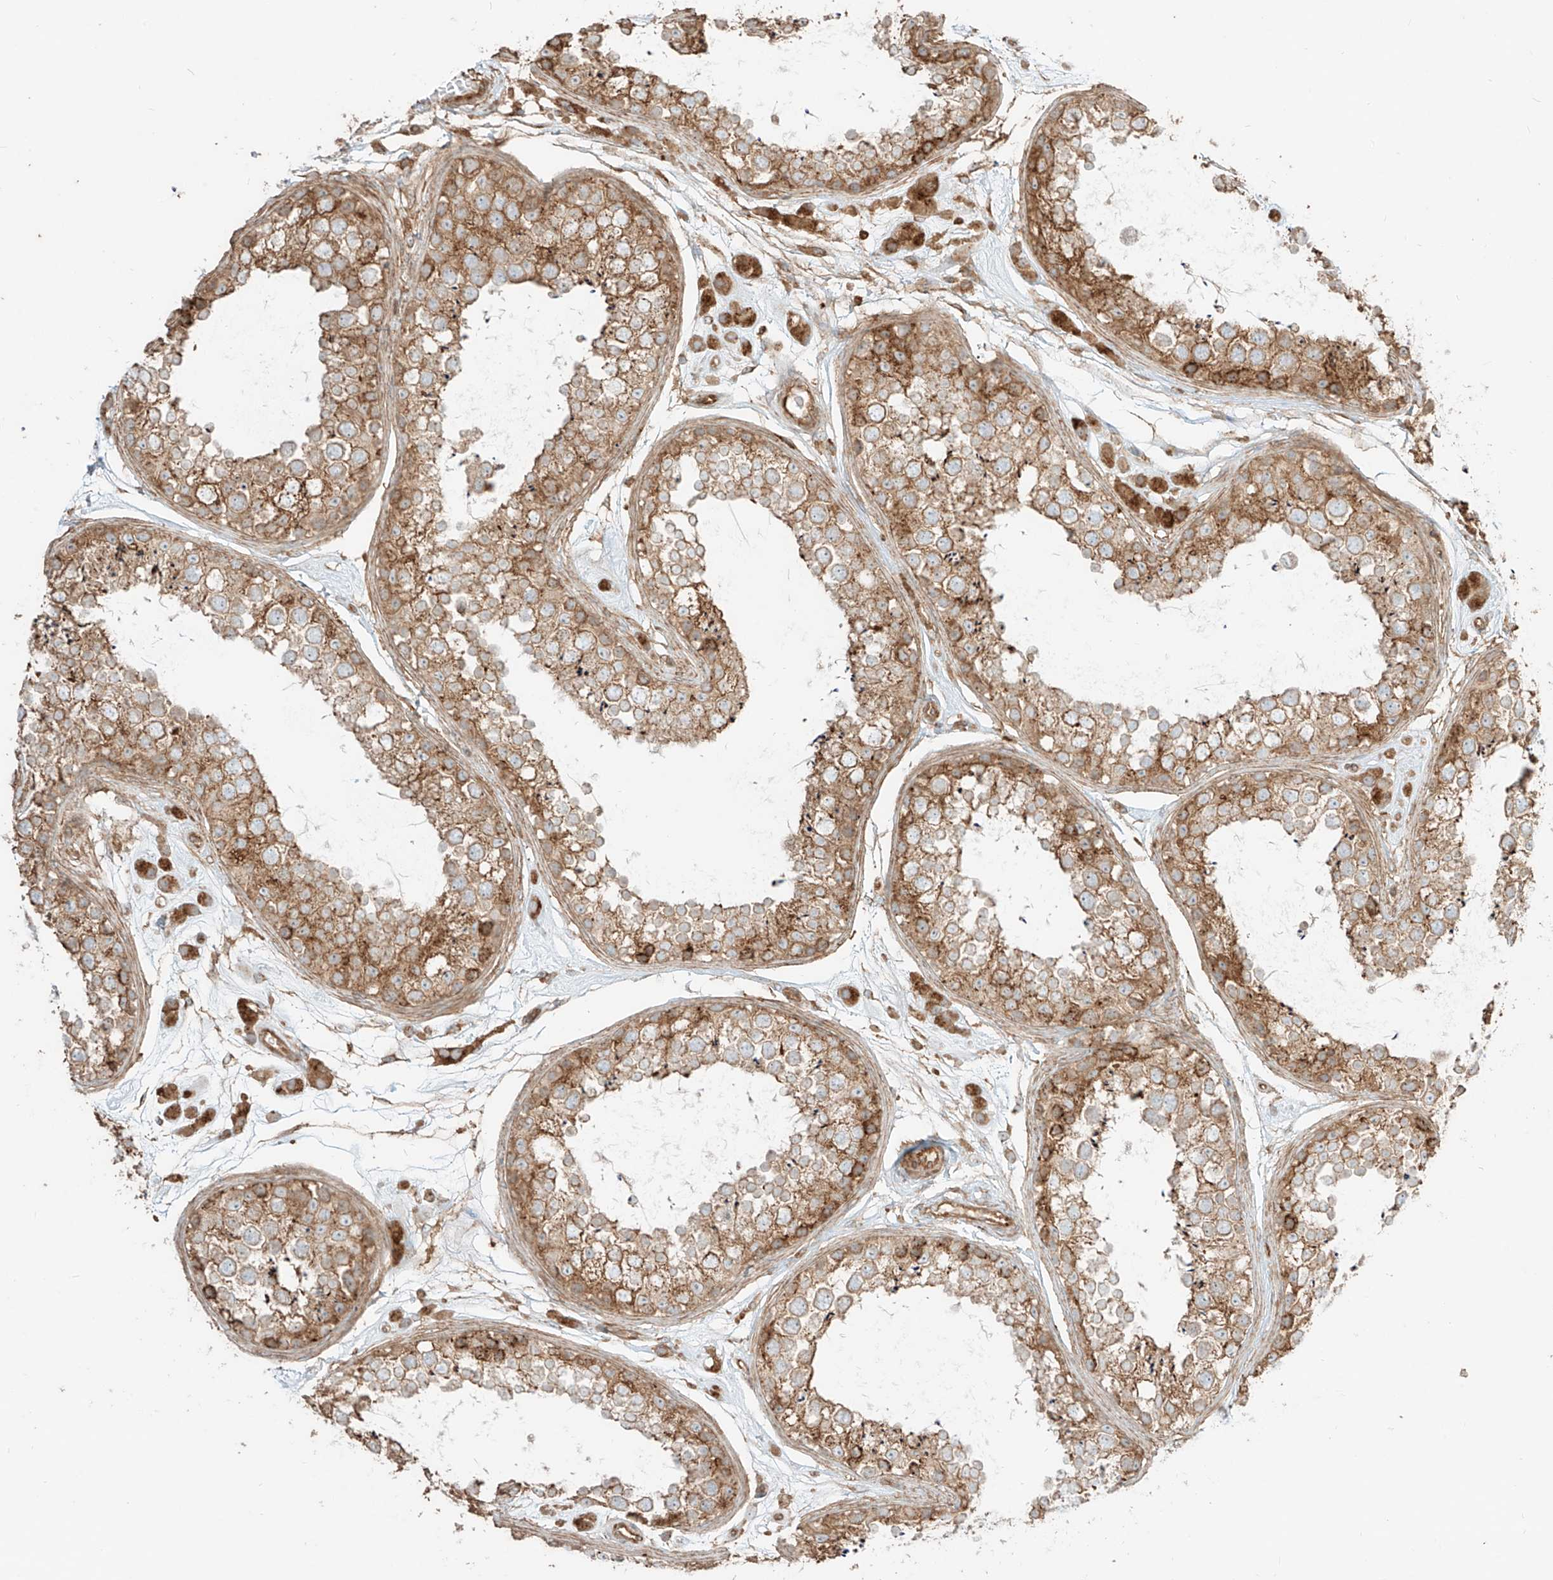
{"staining": {"intensity": "moderate", "quantity": ">75%", "location": "cytoplasmic/membranous"}, "tissue": "testis", "cell_type": "Cells in seminiferous ducts", "image_type": "normal", "snomed": [{"axis": "morphology", "description": "Normal tissue, NOS"}, {"axis": "topography", "description": "Testis"}], "caption": "A brown stain shows moderate cytoplasmic/membranous staining of a protein in cells in seminiferous ducts of benign testis. The protein of interest is shown in brown color, while the nuclei are stained blue.", "gene": "CCDC115", "patient": {"sex": "male", "age": 25}}